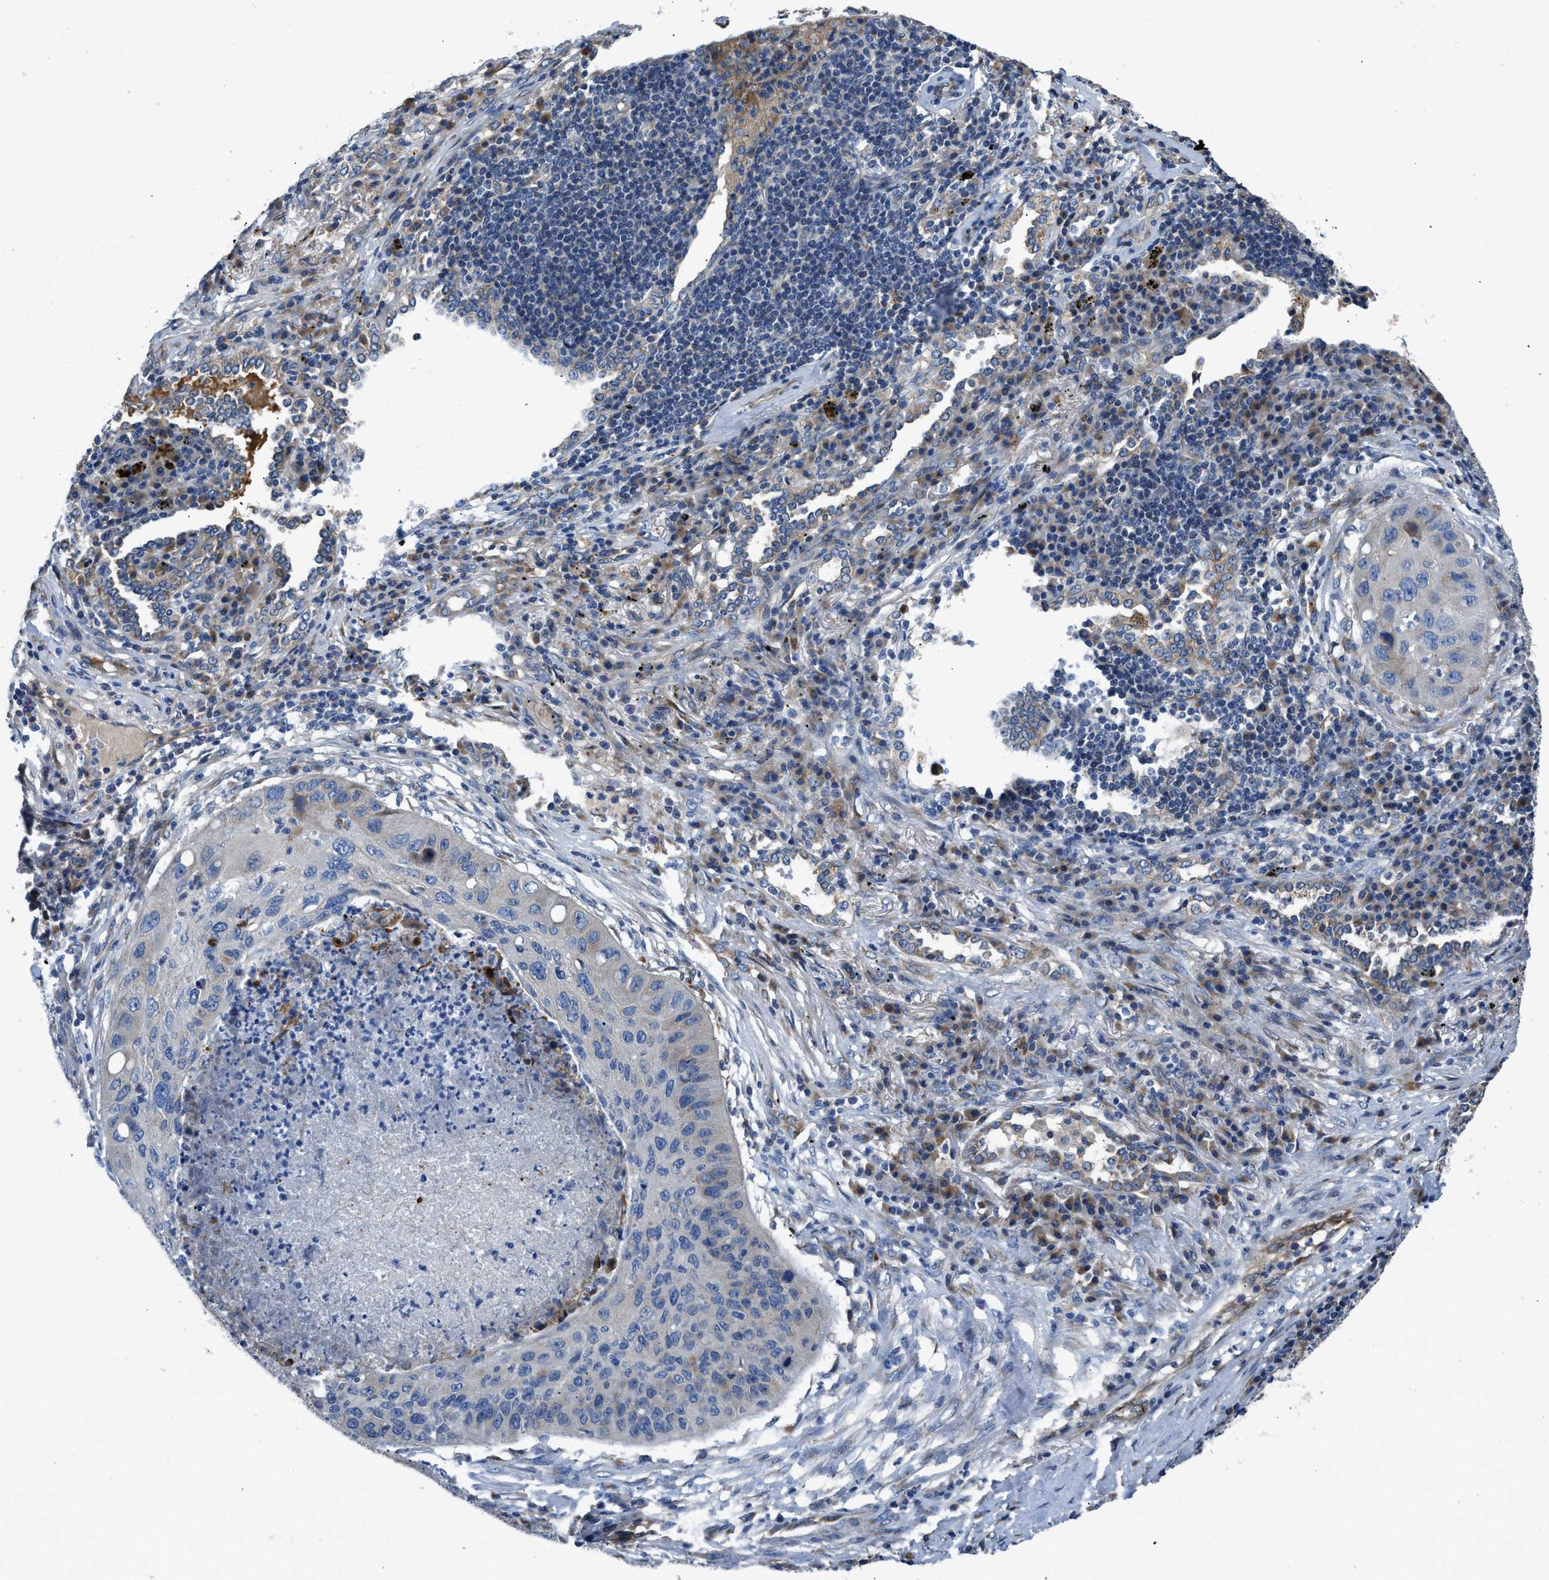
{"staining": {"intensity": "weak", "quantity": "<25%", "location": "cytoplasmic/membranous"}, "tissue": "lung cancer", "cell_type": "Tumor cells", "image_type": "cancer", "snomed": [{"axis": "morphology", "description": "Squamous cell carcinoma, NOS"}, {"axis": "topography", "description": "Lung"}], "caption": "Tumor cells are negative for brown protein staining in lung cancer (squamous cell carcinoma).", "gene": "GGCX", "patient": {"sex": "female", "age": 63}}